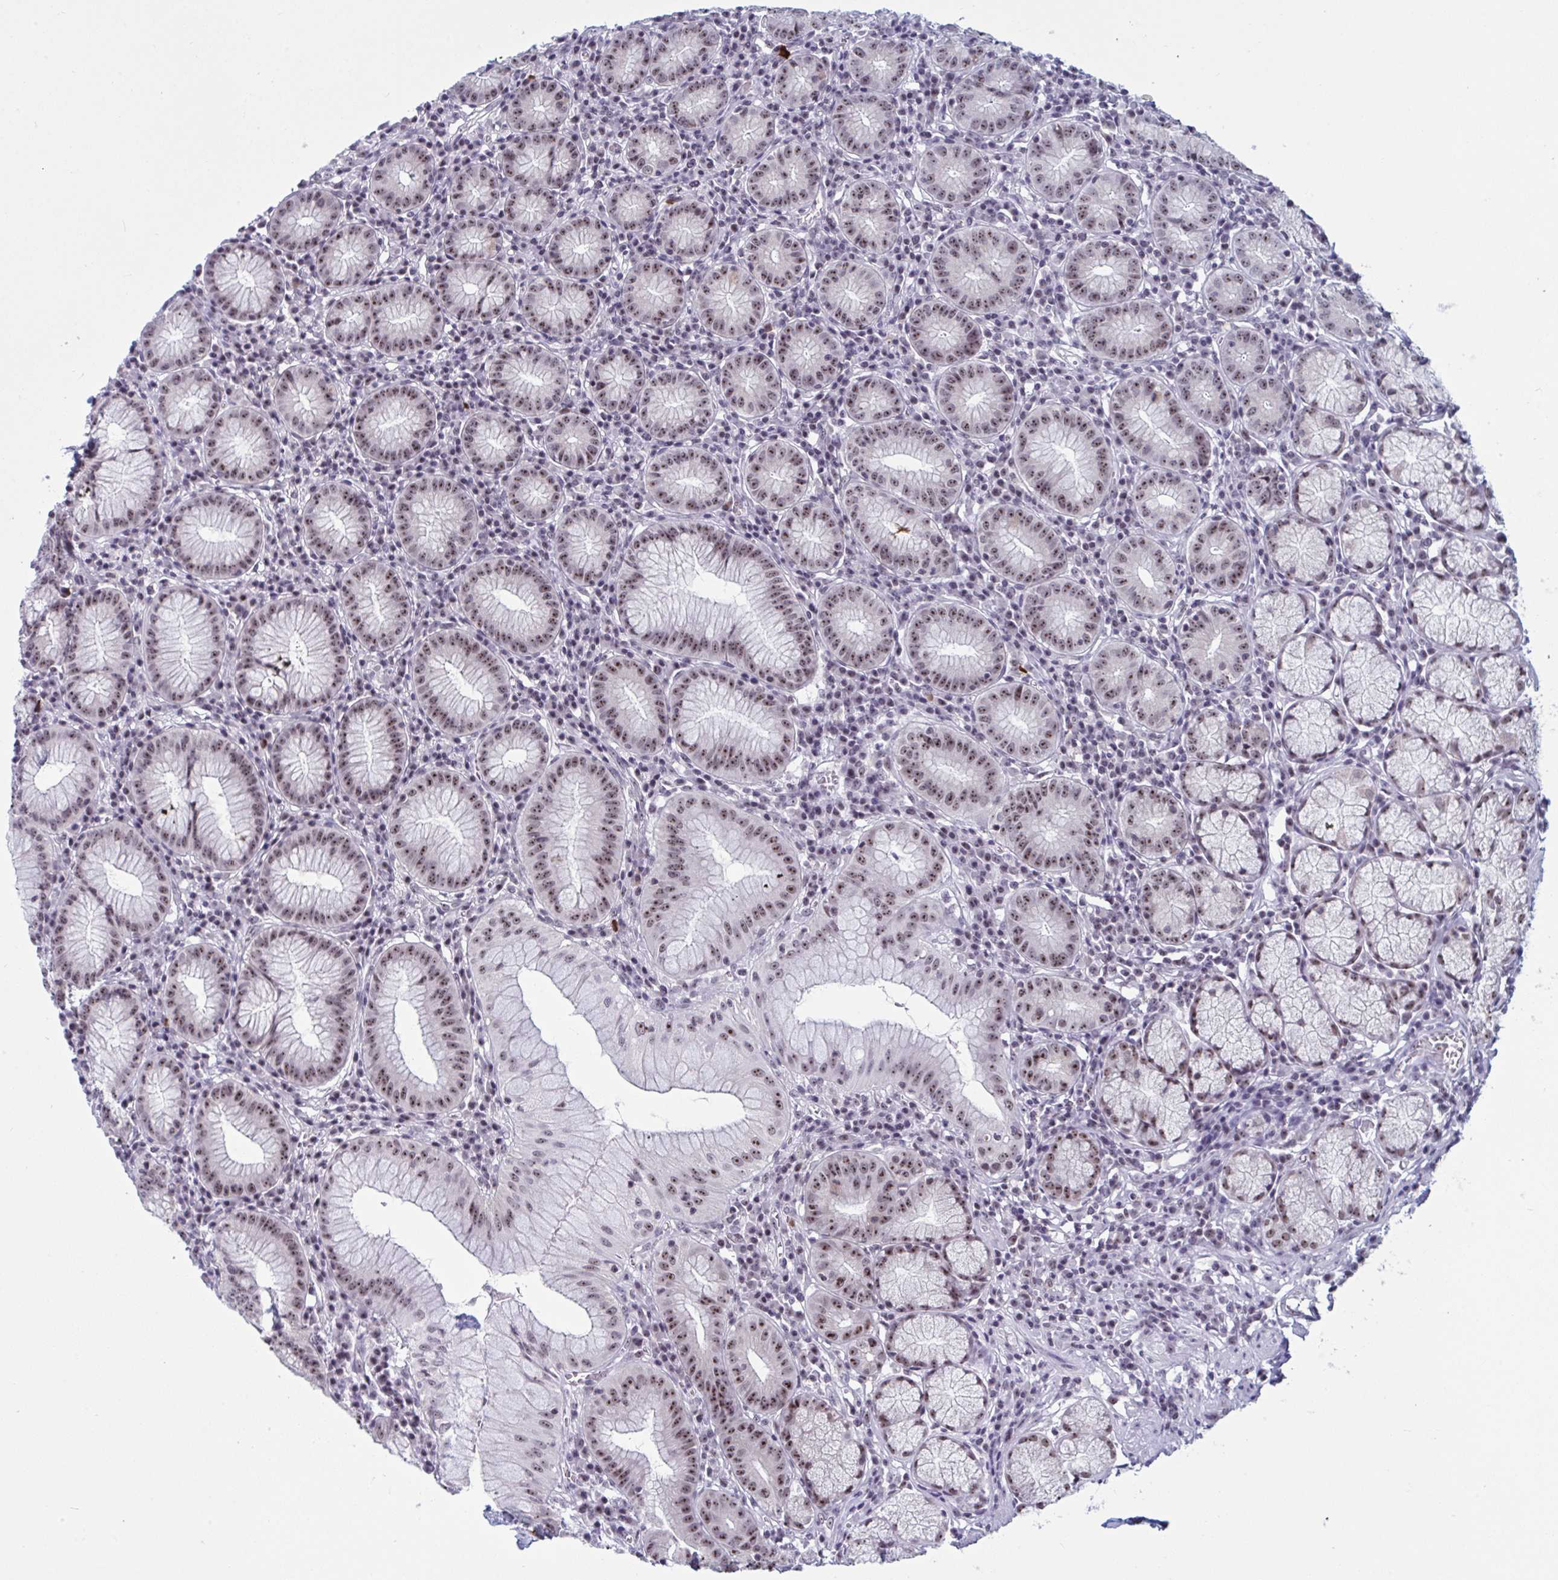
{"staining": {"intensity": "moderate", "quantity": ">75%", "location": "nuclear"}, "tissue": "stomach", "cell_type": "Glandular cells", "image_type": "normal", "snomed": [{"axis": "morphology", "description": "Normal tissue, NOS"}, {"axis": "topography", "description": "Stomach"}], "caption": "Moderate nuclear staining is appreciated in about >75% of glandular cells in unremarkable stomach. The staining is performed using DAB brown chromogen to label protein expression. The nuclei are counter-stained blue using hematoxylin.", "gene": "TGM6", "patient": {"sex": "male", "age": 55}}